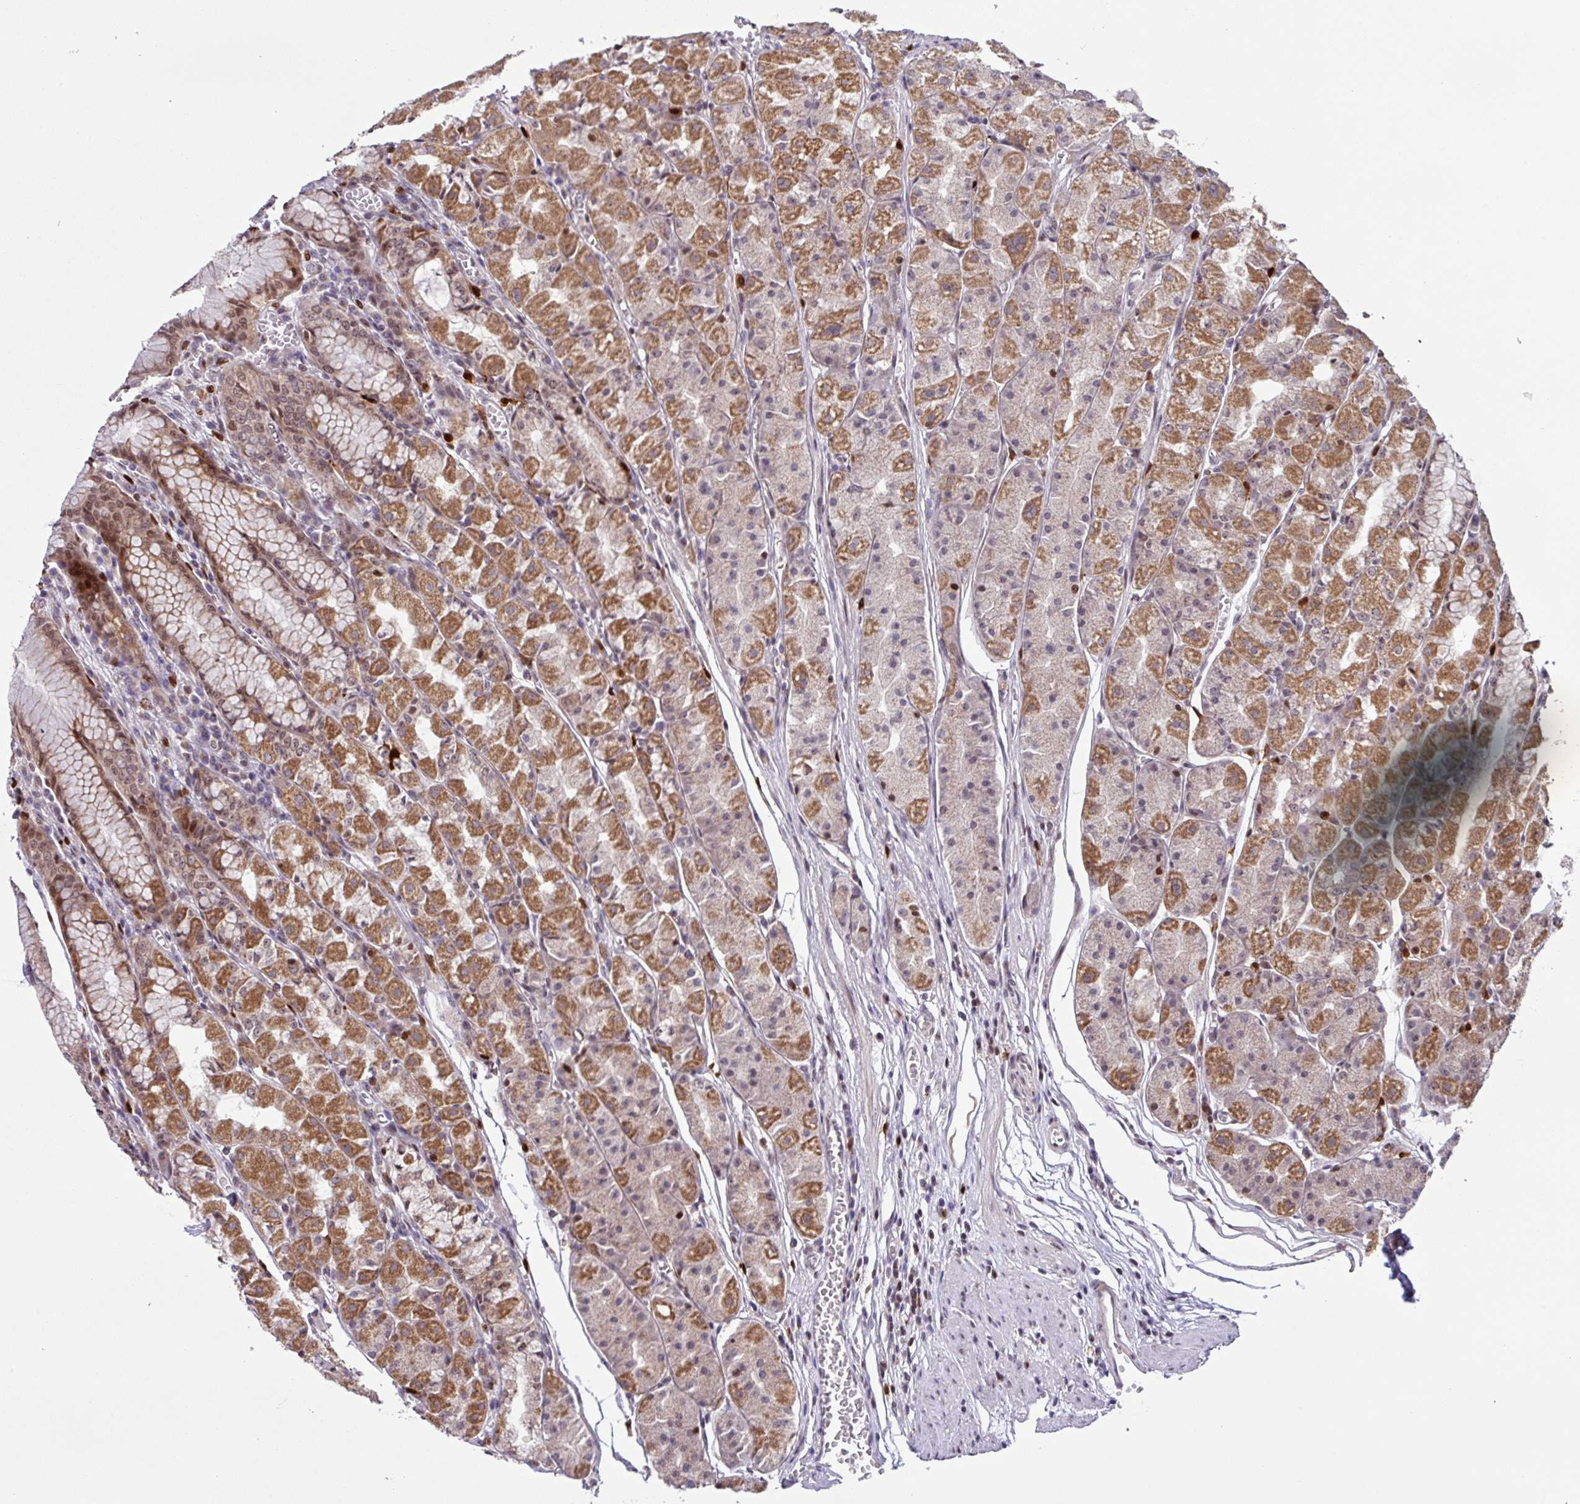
{"staining": {"intensity": "strong", "quantity": ">75%", "location": "cytoplasmic/membranous,nuclear"}, "tissue": "stomach", "cell_type": "Glandular cells", "image_type": "normal", "snomed": [{"axis": "morphology", "description": "Normal tissue, NOS"}, {"axis": "topography", "description": "Stomach"}], "caption": "This micrograph exhibits immunohistochemistry staining of normal human stomach, with high strong cytoplasmic/membranous,nuclear staining in about >75% of glandular cells.", "gene": "BRD3", "patient": {"sex": "male", "age": 55}}